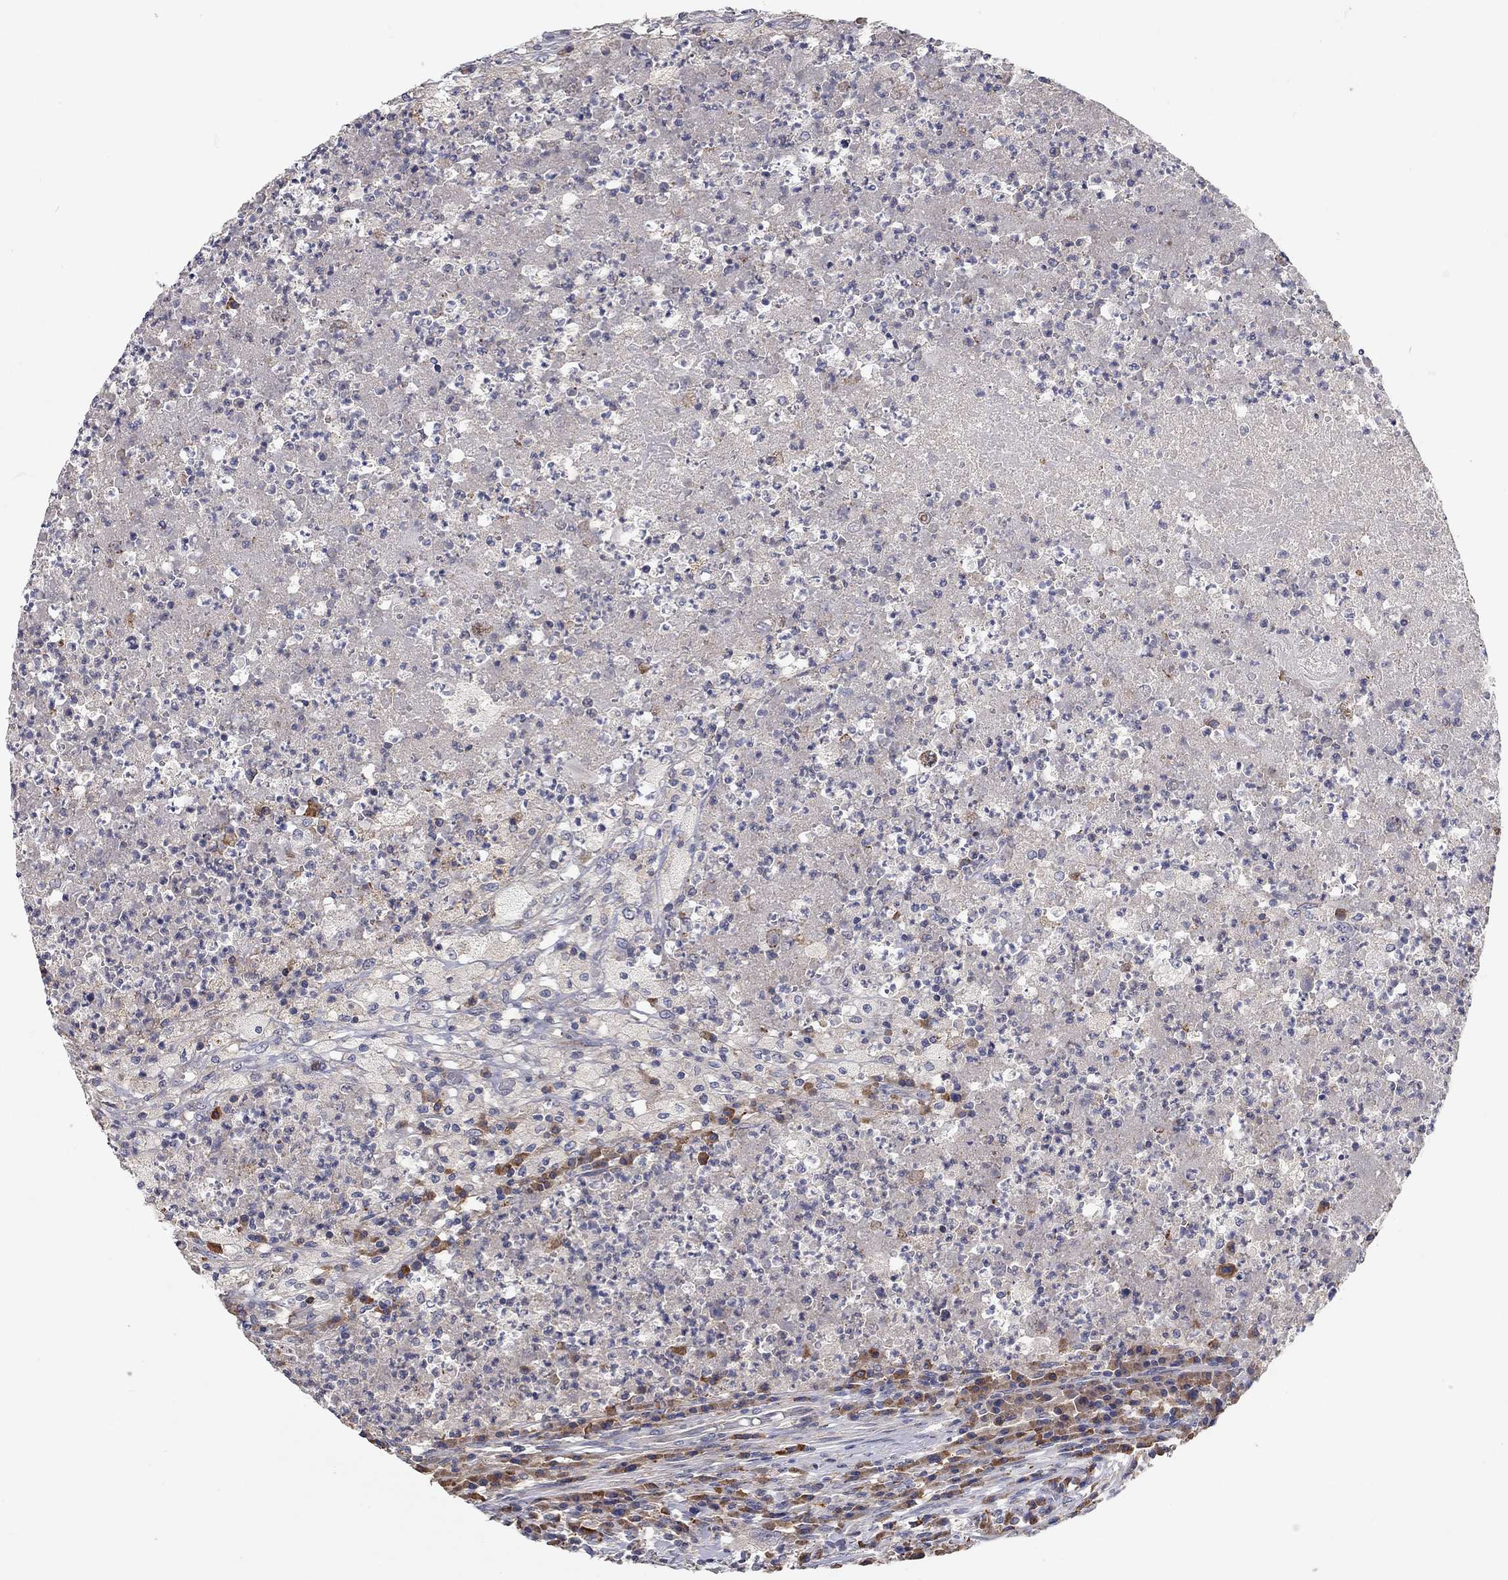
{"staining": {"intensity": "negative", "quantity": "none", "location": "none"}, "tissue": "testis cancer", "cell_type": "Tumor cells", "image_type": "cancer", "snomed": [{"axis": "morphology", "description": "Necrosis, NOS"}, {"axis": "morphology", "description": "Carcinoma, Embryonal, NOS"}, {"axis": "topography", "description": "Testis"}], "caption": "DAB (3,3'-diaminobenzidine) immunohistochemical staining of human testis embryonal carcinoma exhibits no significant staining in tumor cells.", "gene": "XAGE2", "patient": {"sex": "male", "age": 19}}